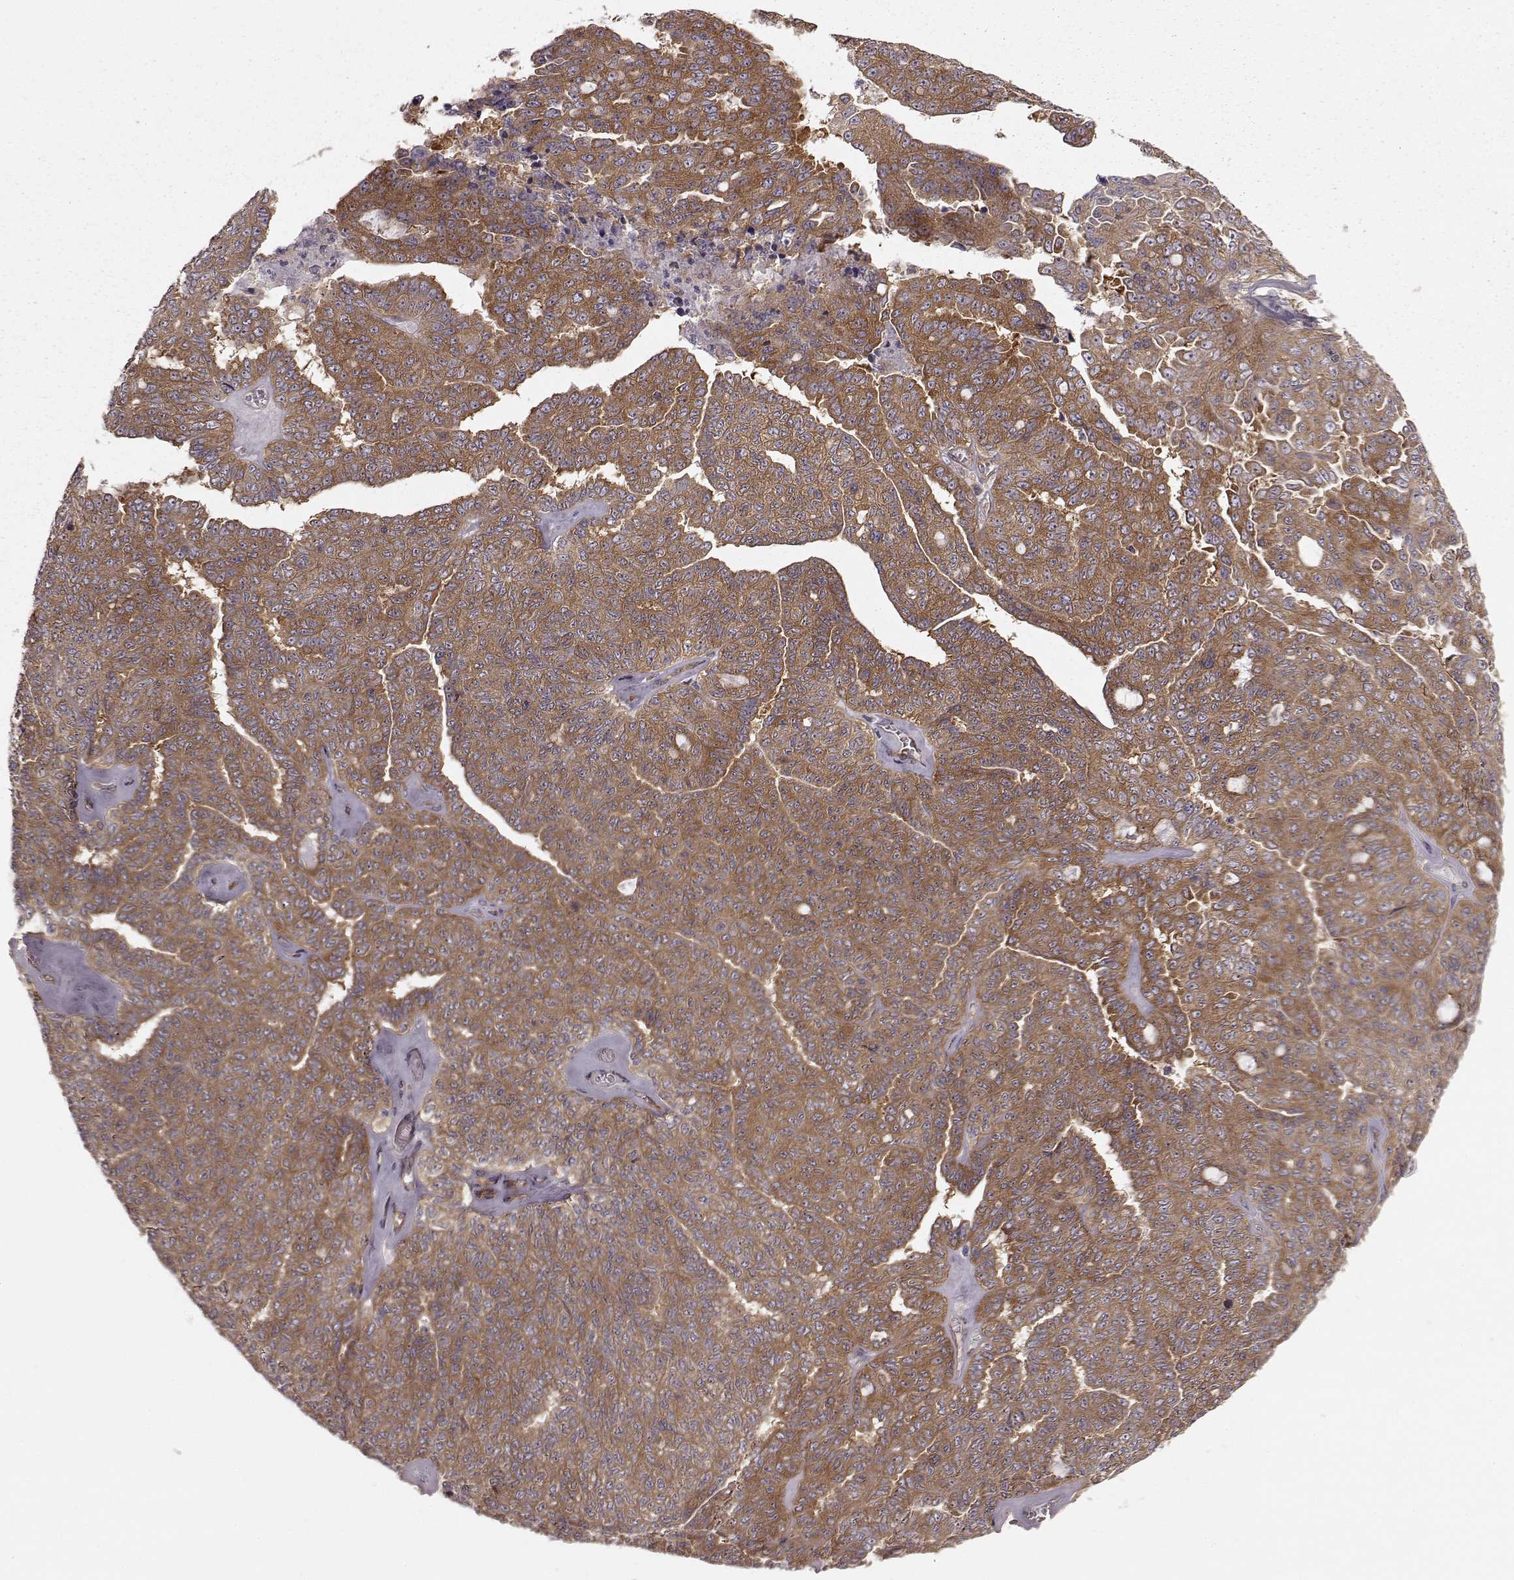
{"staining": {"intensity": "moderate", "quantity": "25%-75%", "location": "cytoplasmic/membranous"}, "tissue": "ovarian cancer", "cell_type": "Tumor cells", "image_type": "cancer", "snomed": [{"axis": "morphology", "description": "Cystadenocarcinoma, serous, NOS"}, {"axis": "topography", "description": "Ovary"}], "caption": "Brown immunohistochemical staining in human ovarian cancer displays moderate cytoplasmic/membranous expression in about 25%-75% of tumor cells.", "gene": "RABGAP1", "patient": {"sex": "female", "age": 71}}